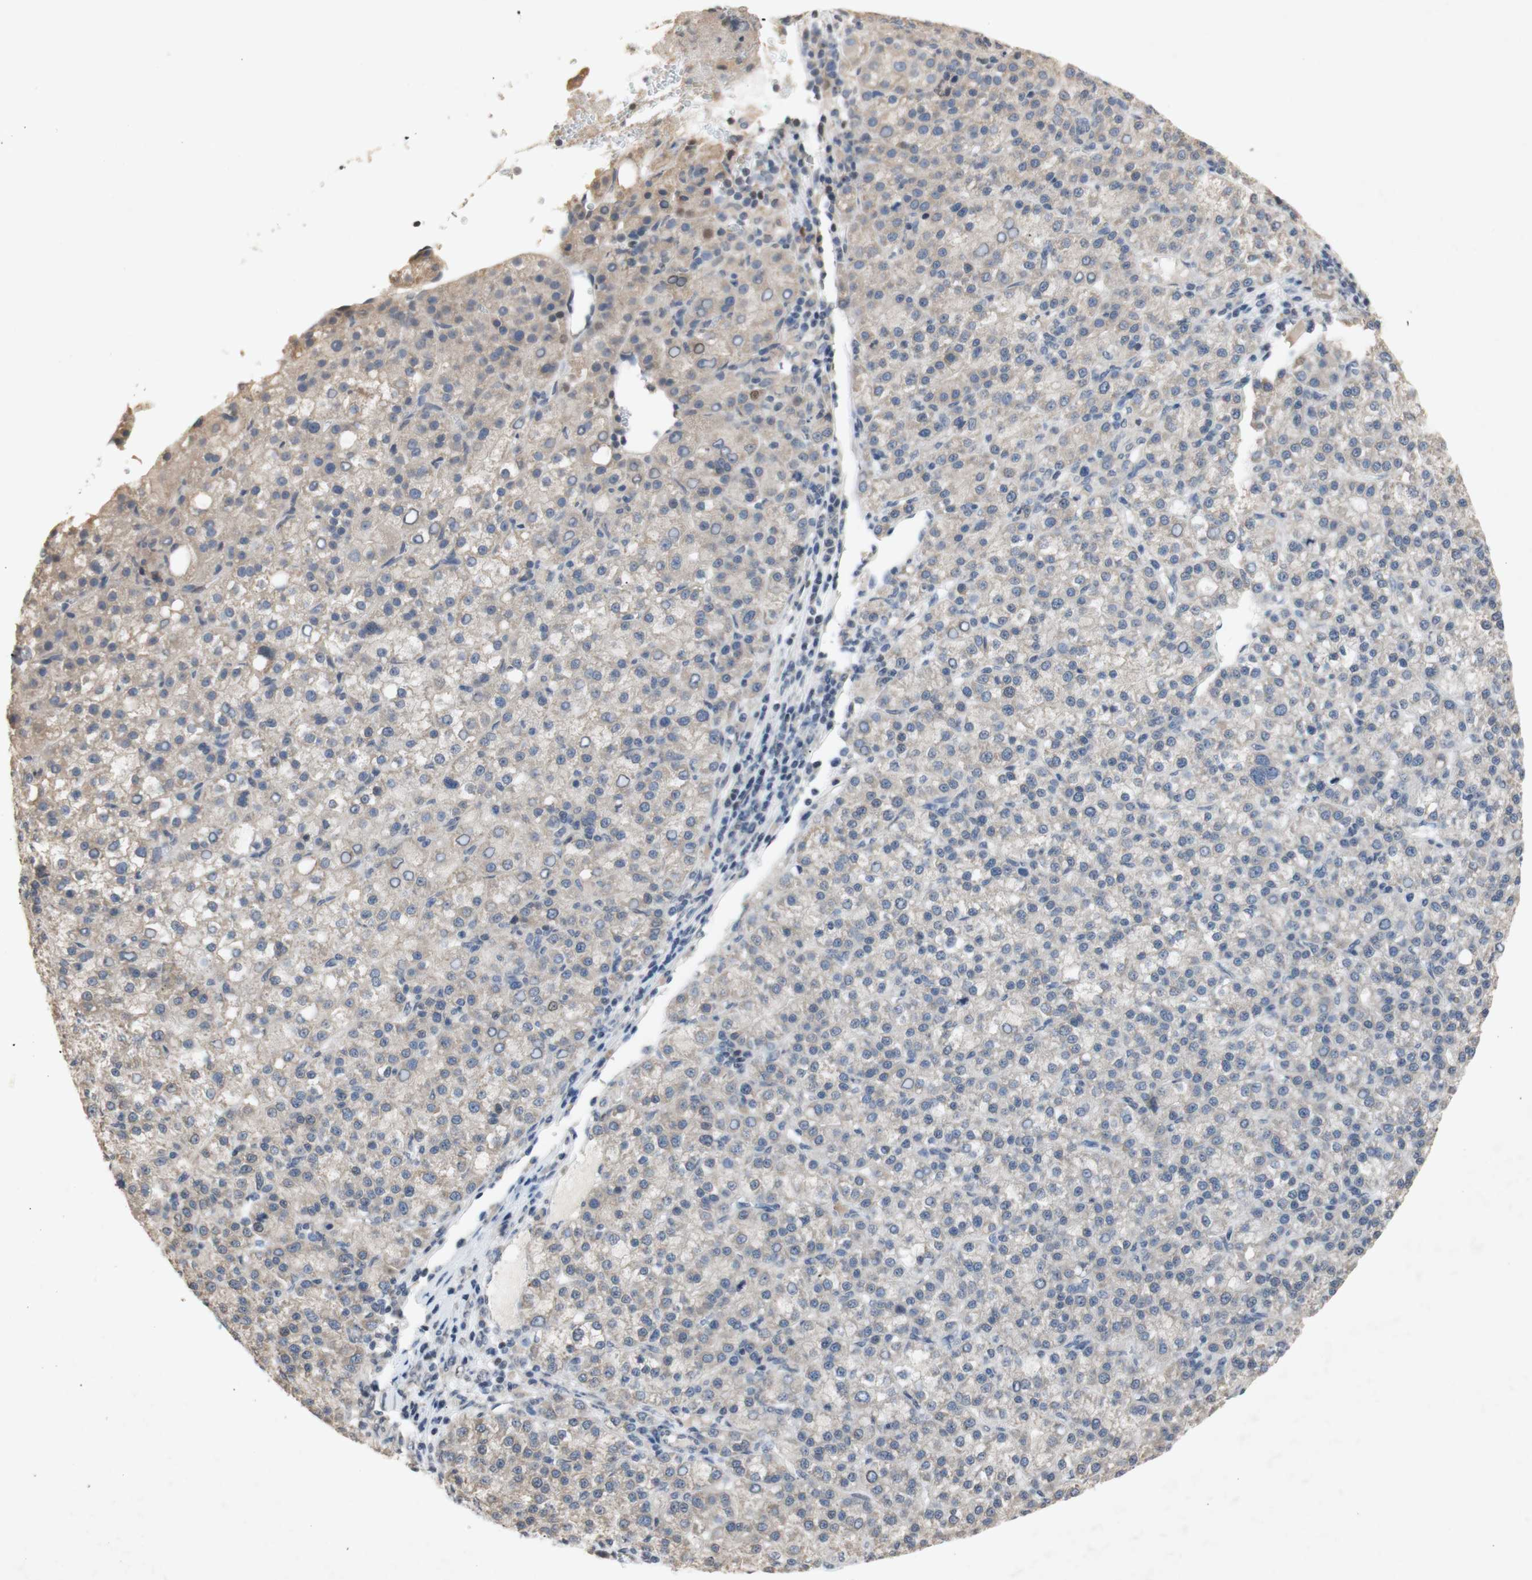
{"staining": {"intensity": "negative", "quantity": "none", "location": "none"}, "tissue": "liver cancer", "cell_type": "Tumor cells", "image_type": "cancer", "snomed": [{"axis": "morphology", "description": "Carcinoma, Hepatocellular, NOS"}, {"axis": "topography", "description": "Liver"}], "caption": "Liver cancer was stained to show a protein in brown. There is no significant positivity in tumor cells. (DAB (3,3'-diaminobenzidine) IHC, high magnification).", "gene": "FOSB", "patient": {"sex": "female", "age": 58}}